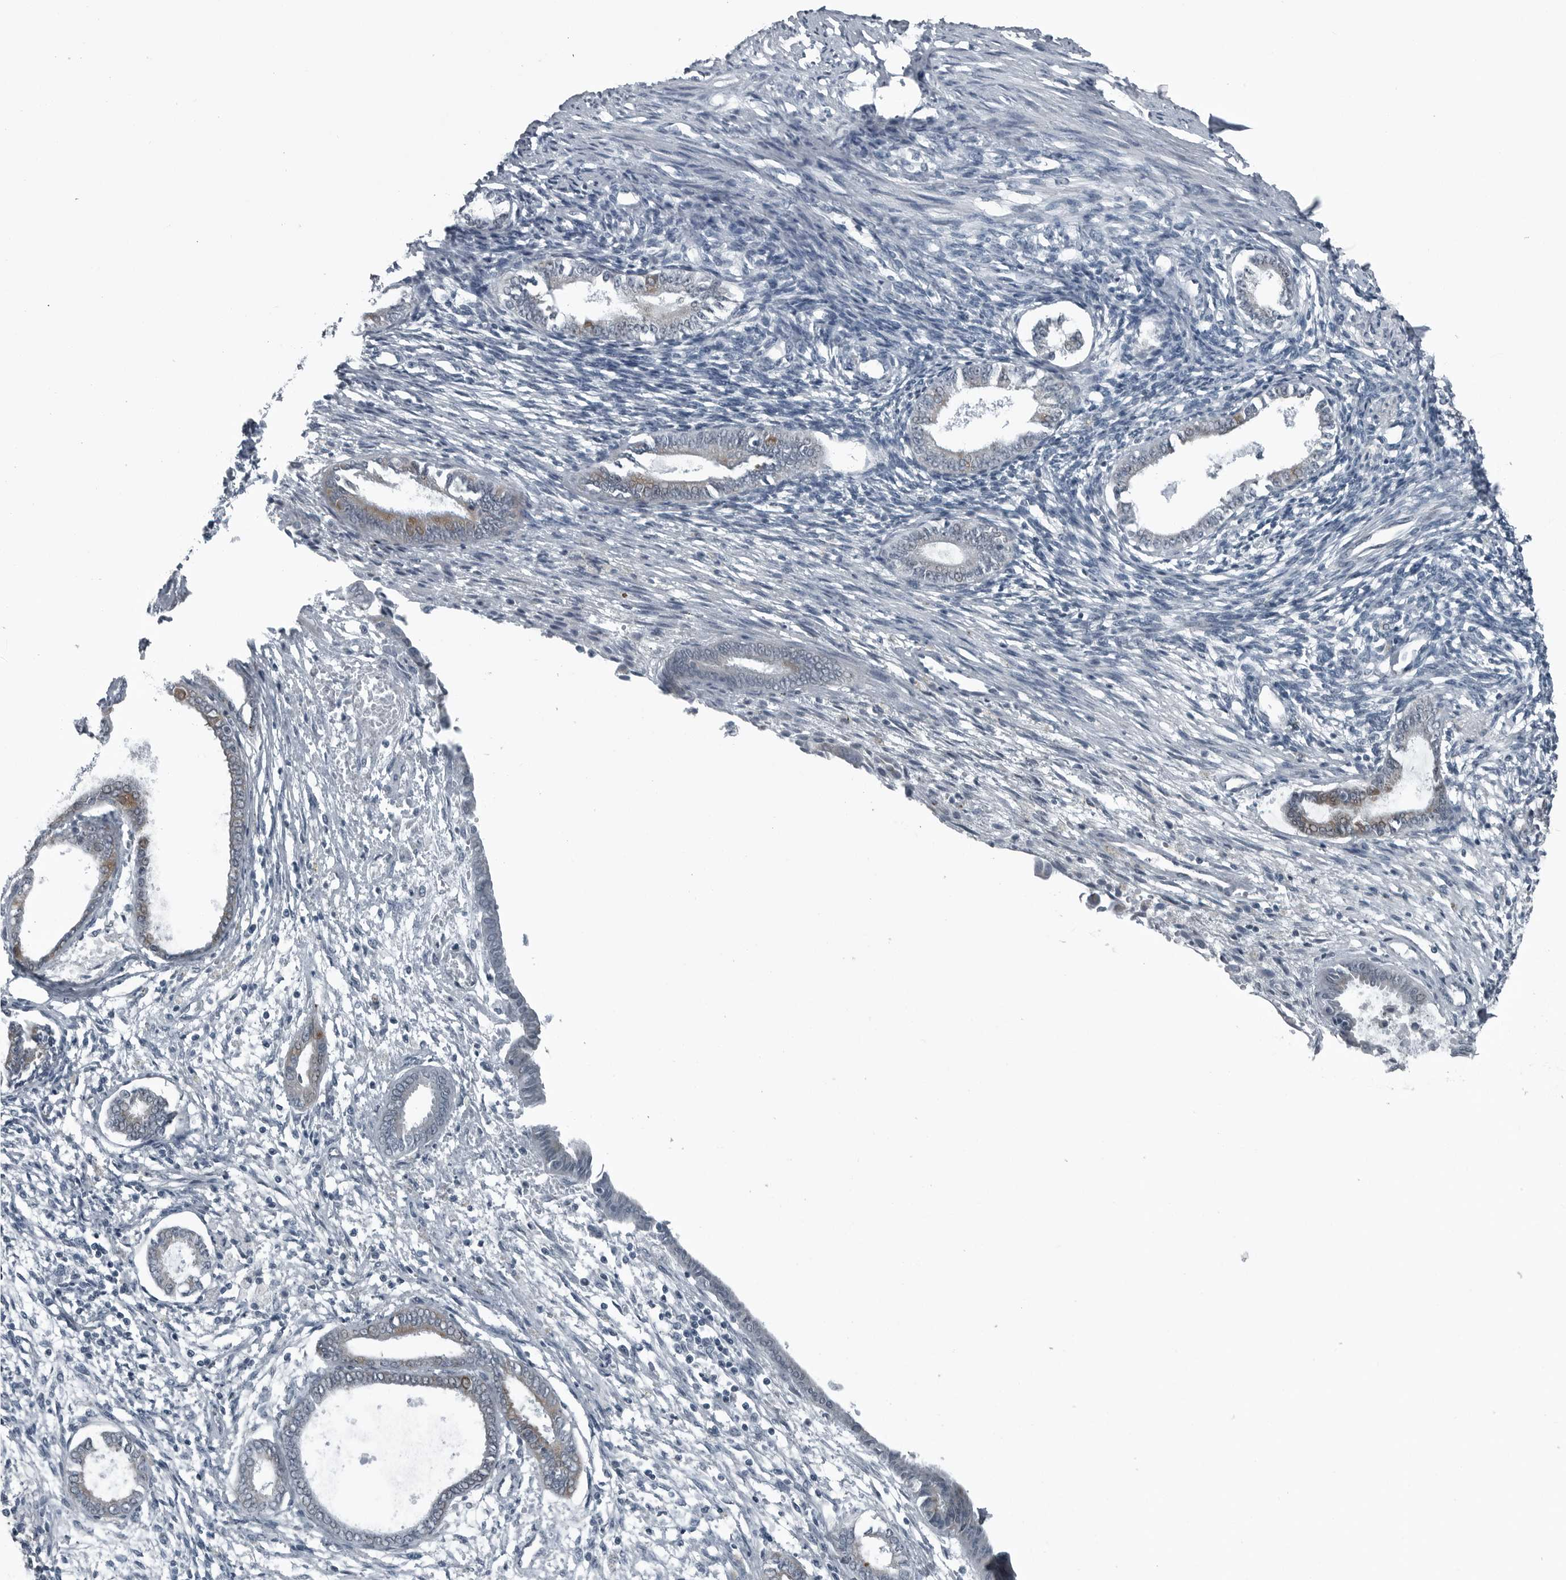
{"staining": {"intensity": "negative", "quantity": "none", "location": "none"}, "tissue": "endometrium", "cell_type": "Cells in endometrial stroma", "image_type": "normal", "snomed": [{"axis": "morphology", "description": "Normal tissue, NOS"}, {"axis": "topography", "description": "Endometrium"}], "caption": "Immunohistochemistry photomicrograph of normal endometrium stained for a protein (brown), which demonstrates no expression in cells in endometrial stroma. The staining was performed using DAB (3,3'-diaminobenzidine) to visualize the protein expression in brown, while the nuclei were stained in blue with hematoxylin (Magnification: 20x).", "gene": "DNAAF11", "patient": {"sex": "female", "age": 56}}